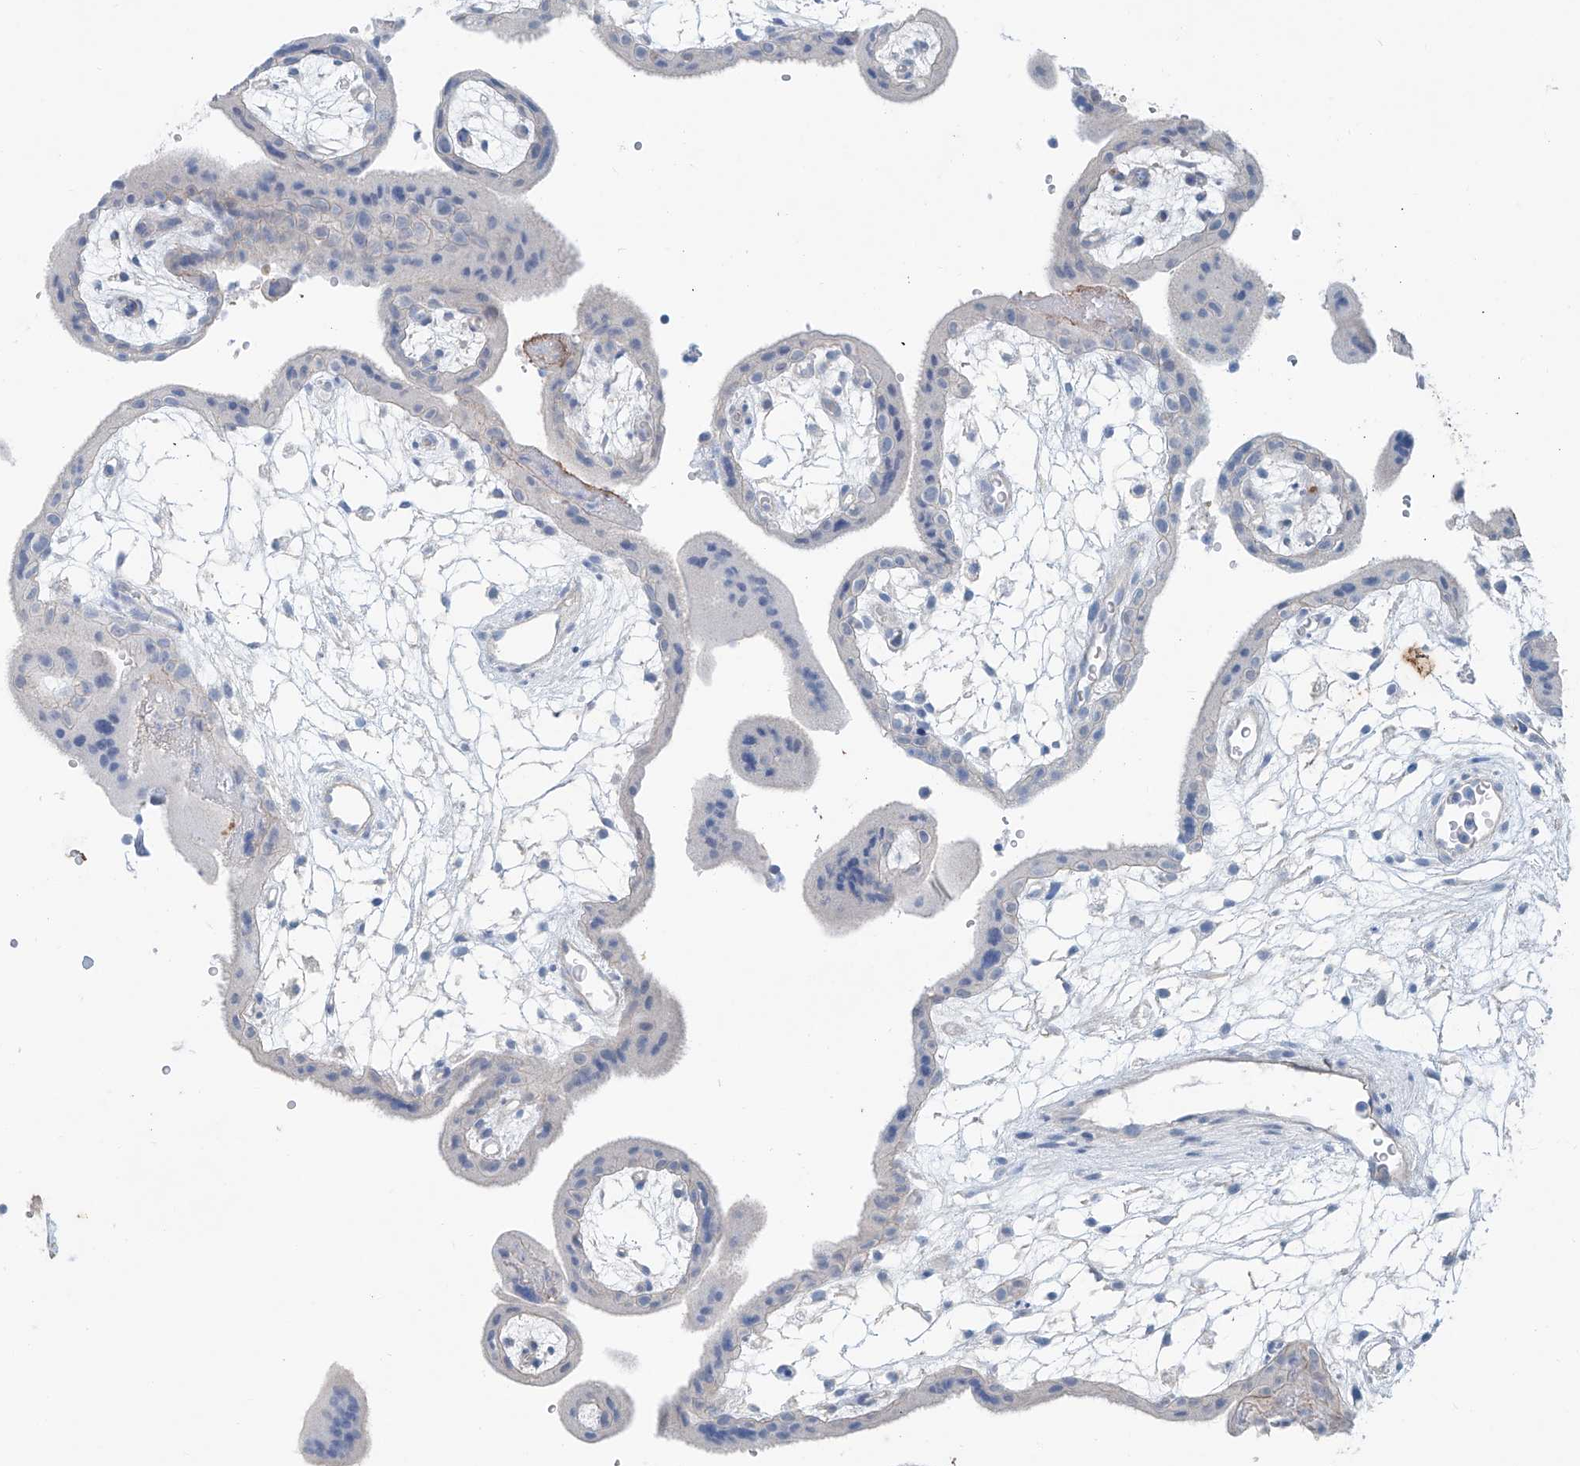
{"staining": {"intensity": "negative", "quantity": "none", "location": "none"}, "tissue": "placenta", "cell_type": "Decidual cells", "image_type": "normal", "snomed": [{"axis": "morphology", "description": "Normal tissue, NOS"}, {"axis": "topography", "description": "Placenta"}], "caption": "Normal placenta was stained to show a protein in brown. There is no significant expression in decidual cells. The staining is performed using DAB brown chromogen with nuclei counter-stained in using hematoxylin.", "gene": "ANKRD34A", "patient": {"sex": "female", "age": 18}}